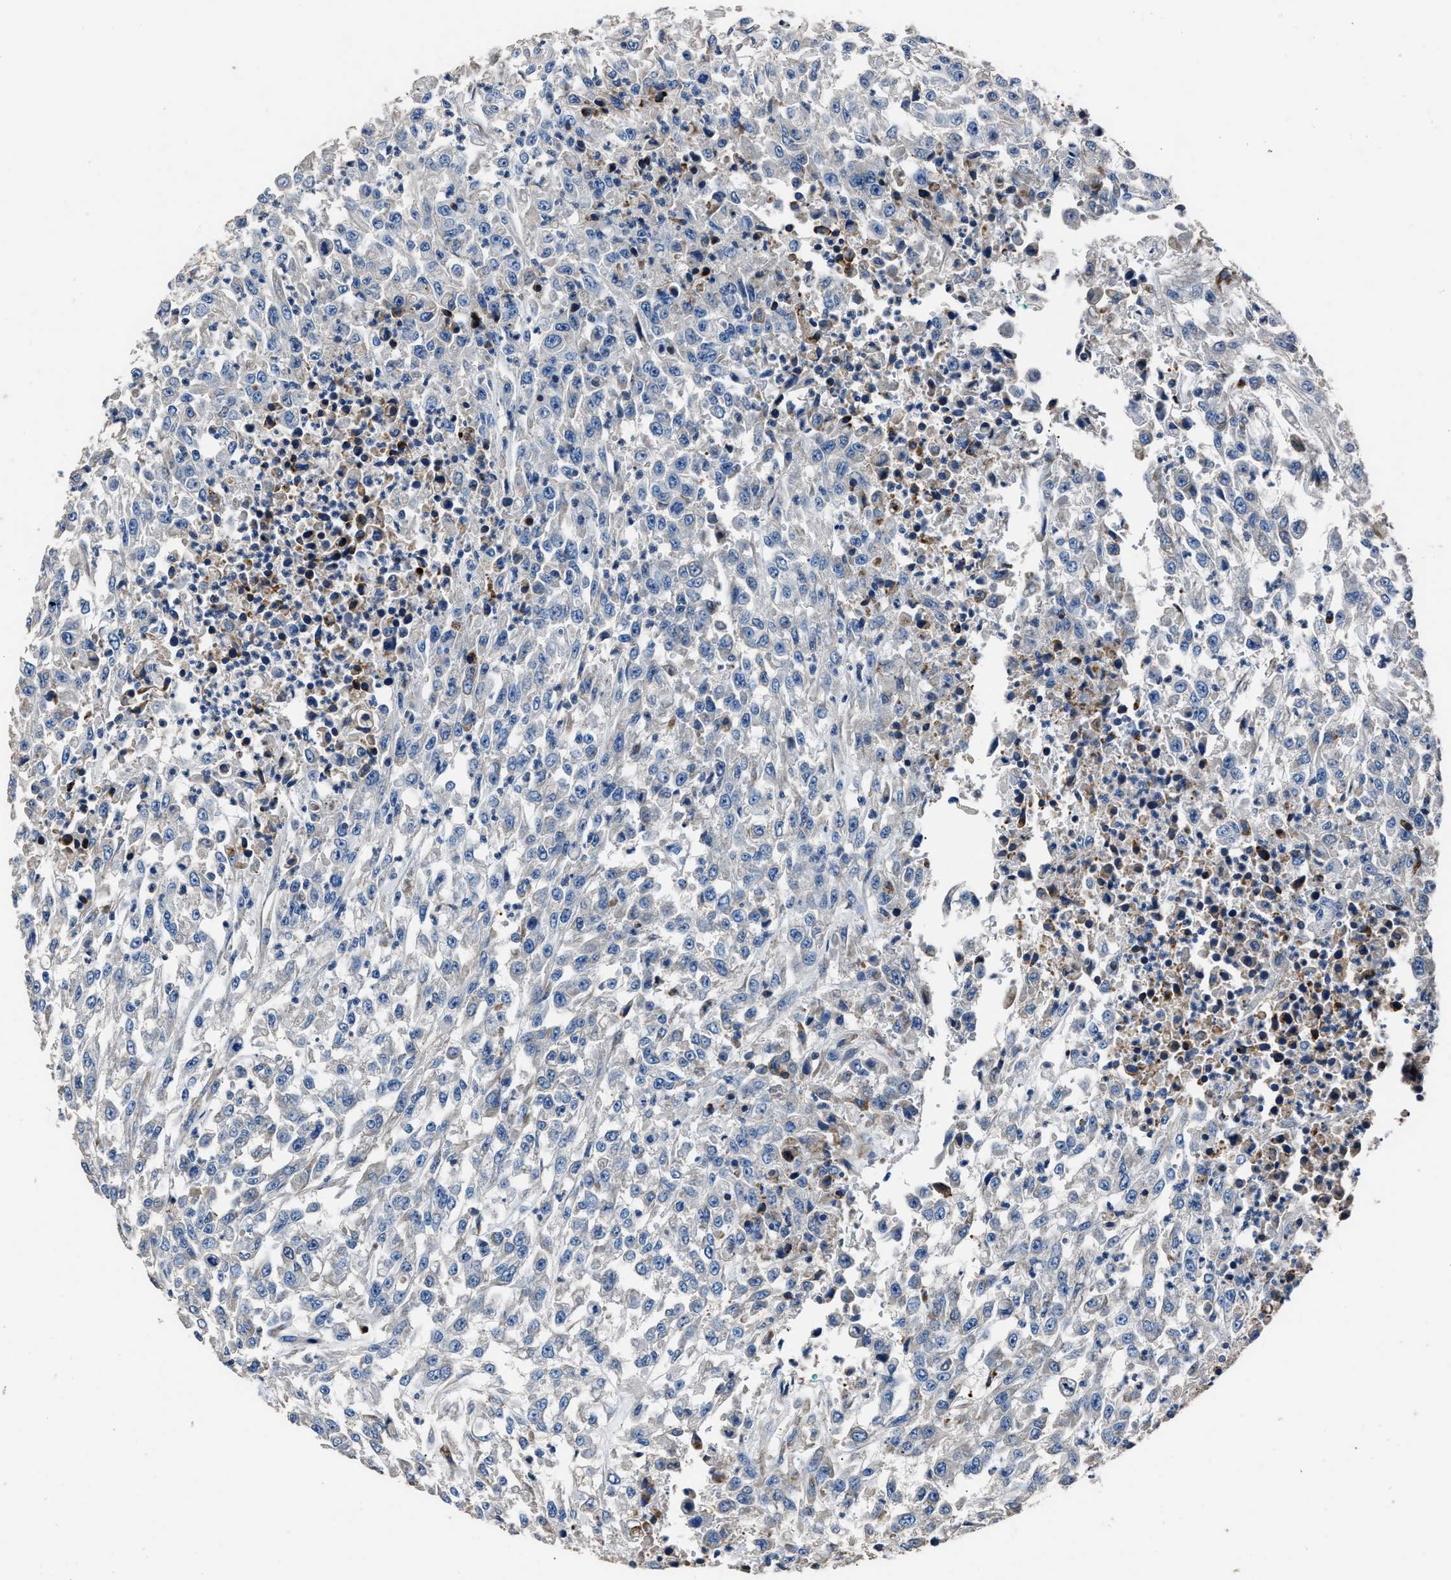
{"staining": {"intensity": "negative", "quantity": "none", "location": "none"}, "tissue": "urothelial cancer", "cell_type": "Tumor cells", "image_type": "cancer", "snomed": [{"axis": "morphology", "description": "Urothelial carcinoma, High grade"}, {"axis": "topography", "description": "Urinary bladder"}], "caption": "This is an IHC histopathology image of high-grade urothelial carcinoma. There is no positivity in tumor cells.", "gene": "DNAJC24", "patient": {"sex": "male", "age": 46}}